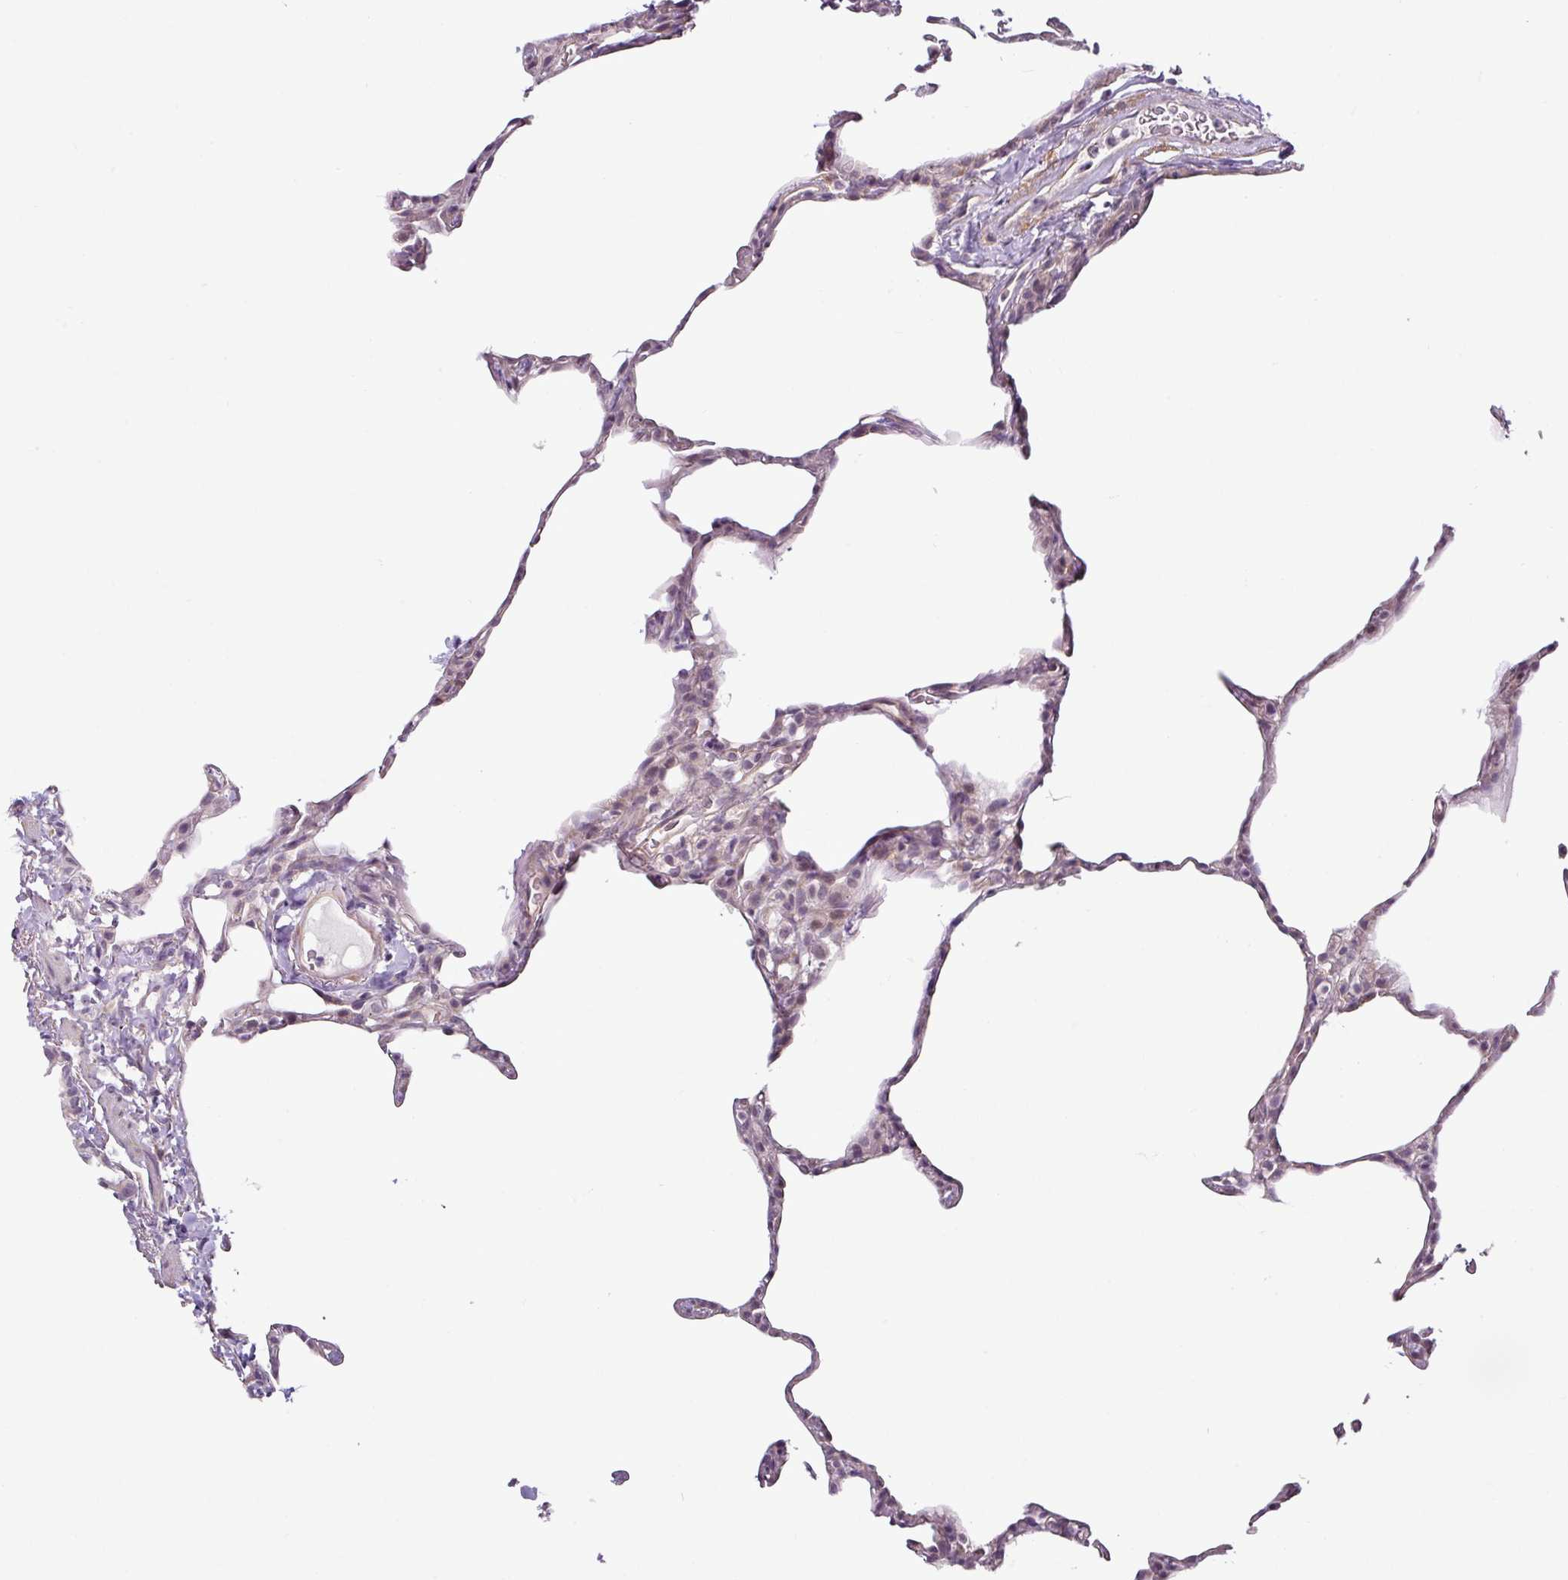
{"staining": {"intensity": "negative", "quantity": "none", "location": "none"}, "tissue": "lung", "cell_type": "Alveolar cells", "image_type": "normal", "snomed": [{"axis": "morphology", "description": "Normal tissue, NOS"}, {"axis": "topography", "description": "Lung"}], "caption": "Immunohistochemistry (IHC) micrograph of unremarkable human lung stained for a protein (brown), which exhibits no positivity in alveolar cells.", "gene": "OR52D1", "patient": {"sex": "female", "age": 57}}